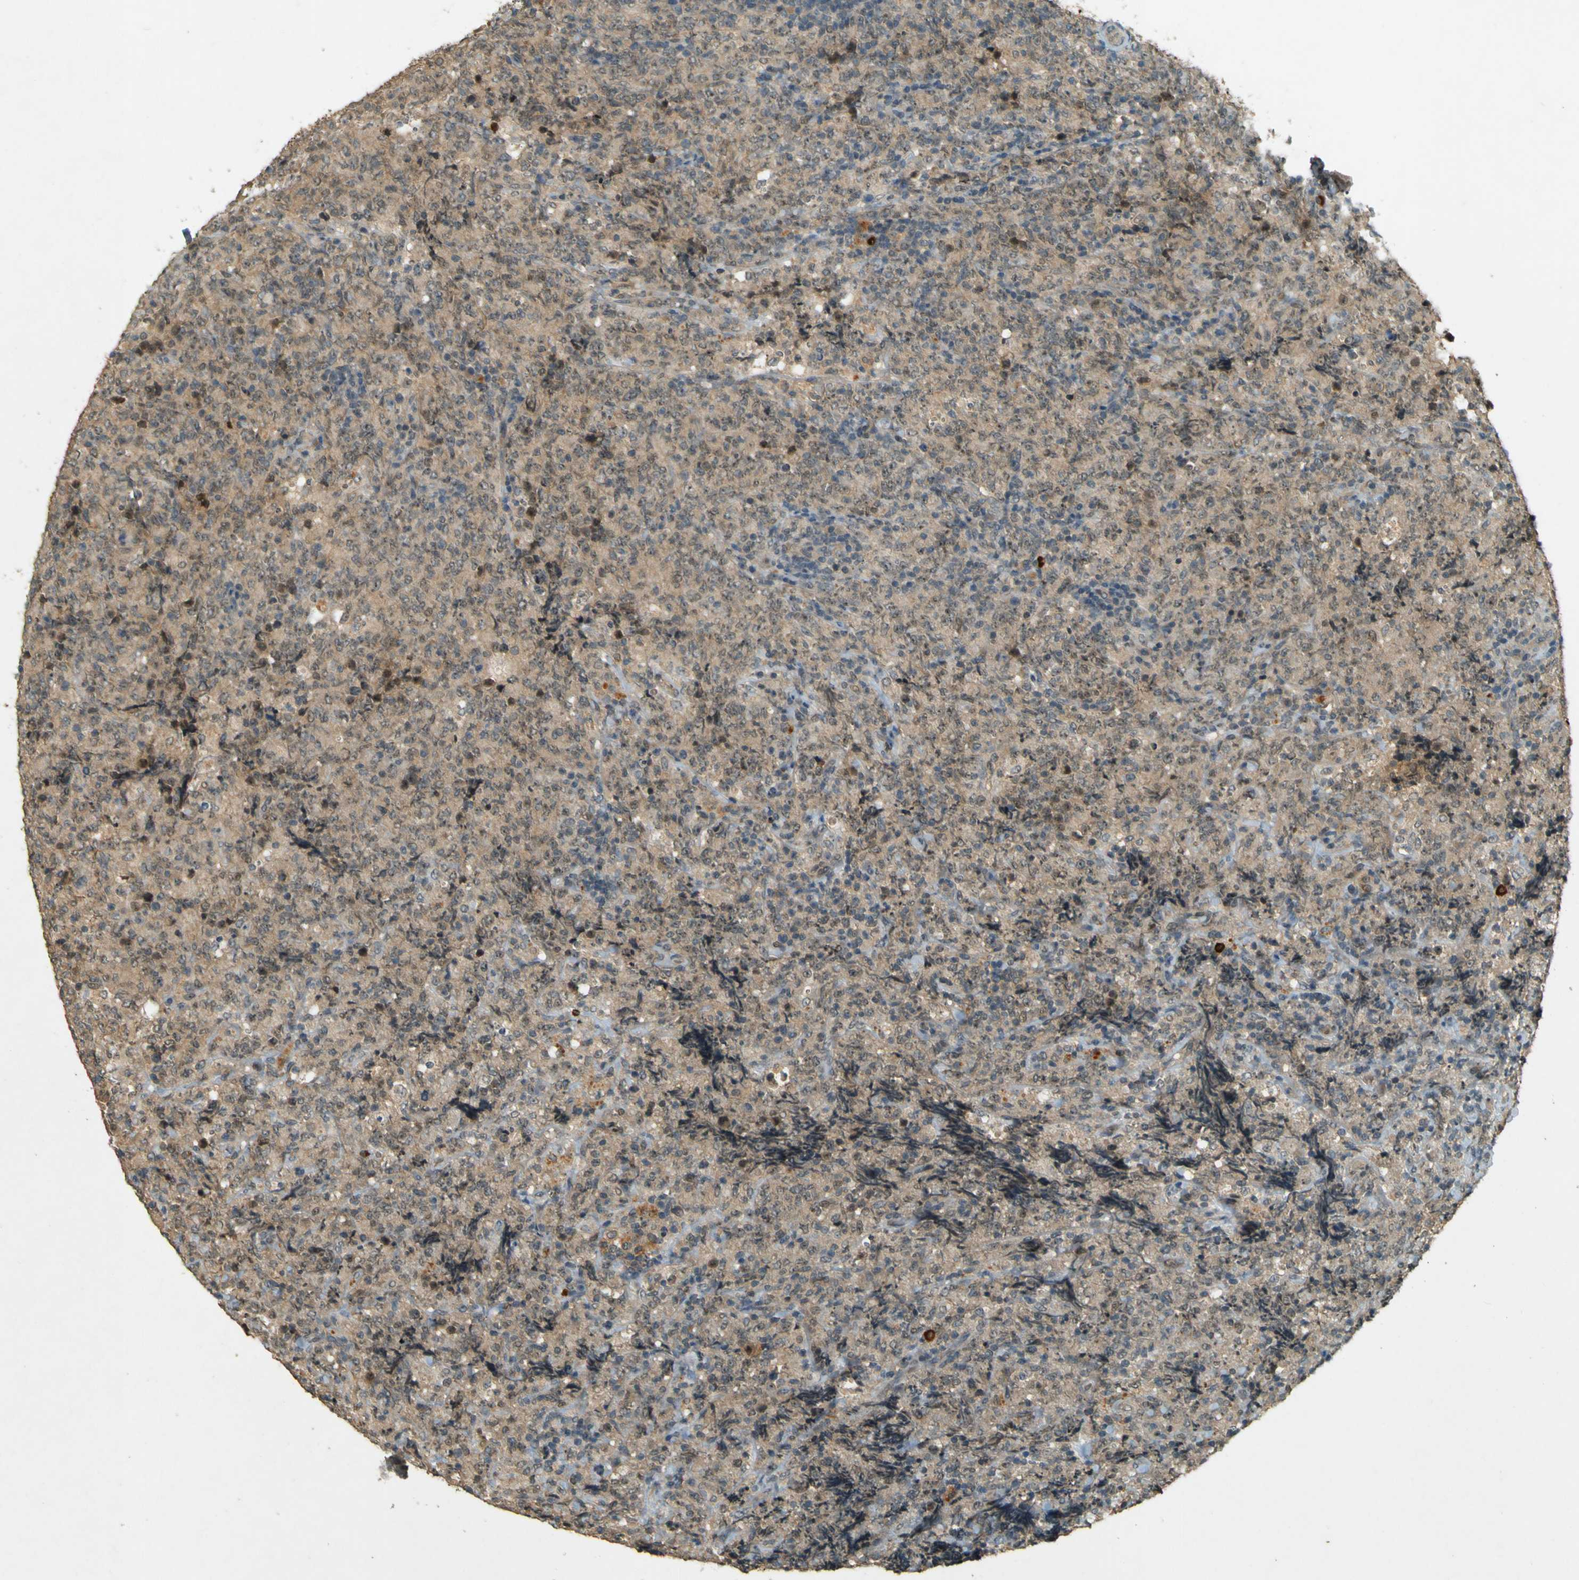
{"staining": {"intensity": "negative", "quantity": "none", "location": "none"}, "tissue": "lymphoma", "cell_type": "Tumor cells", "image_type": "cancer", "snomed": [{"axis": "morphology", "description": "Malignant lymphoma, non-Hodgkin's type, High grade"}, {"axis": "topography", "description": "Tonsil"}], "caption": "An image of high-grade malignant lymphoma, non-Hodgkin's type stained for a protein exhibits no brown staining in tumor cells.", "gene": "MPDZ", "patient": {"sex": "female", "age": 36}}